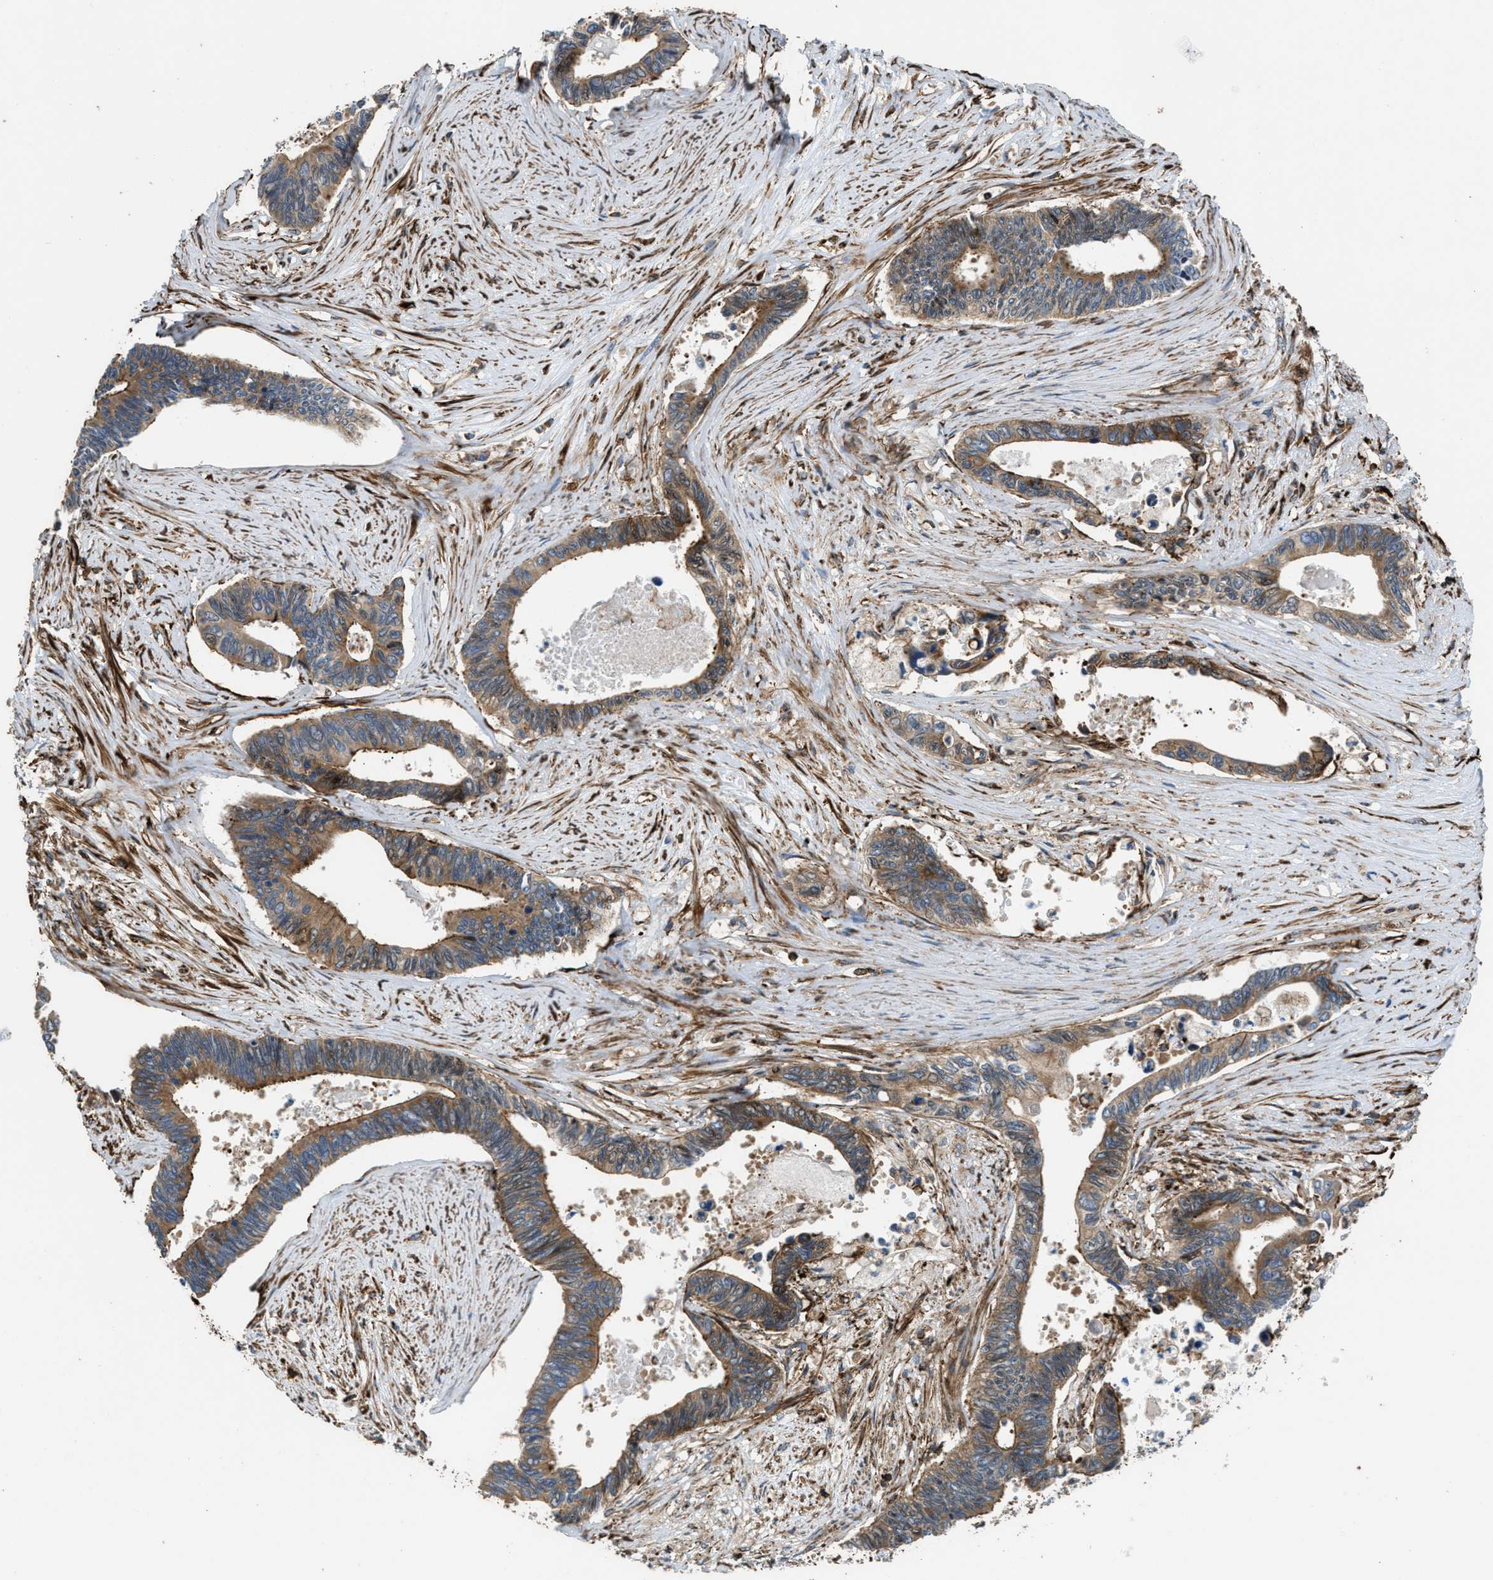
{"staining": {"intensity": "moderate", "quantity": ">75%", "location": "cytoplasmic/membranous"}, "tissue": "pancreatic cancer", "cell_type": "Tumor cells", "image_type": "cancer", "snomed": [{"axis": "morphology", "description": "Adenocarcinoma, NOS"}, {"axis": "topography", "description": "Pancreas"}], "caption": "Adenocarcinoma (pancreatic) stained with a protein marker shows moderate staining in tumor cells.", "gene": "EGLN1", "patient": {"sex": "female", "age": 70}}